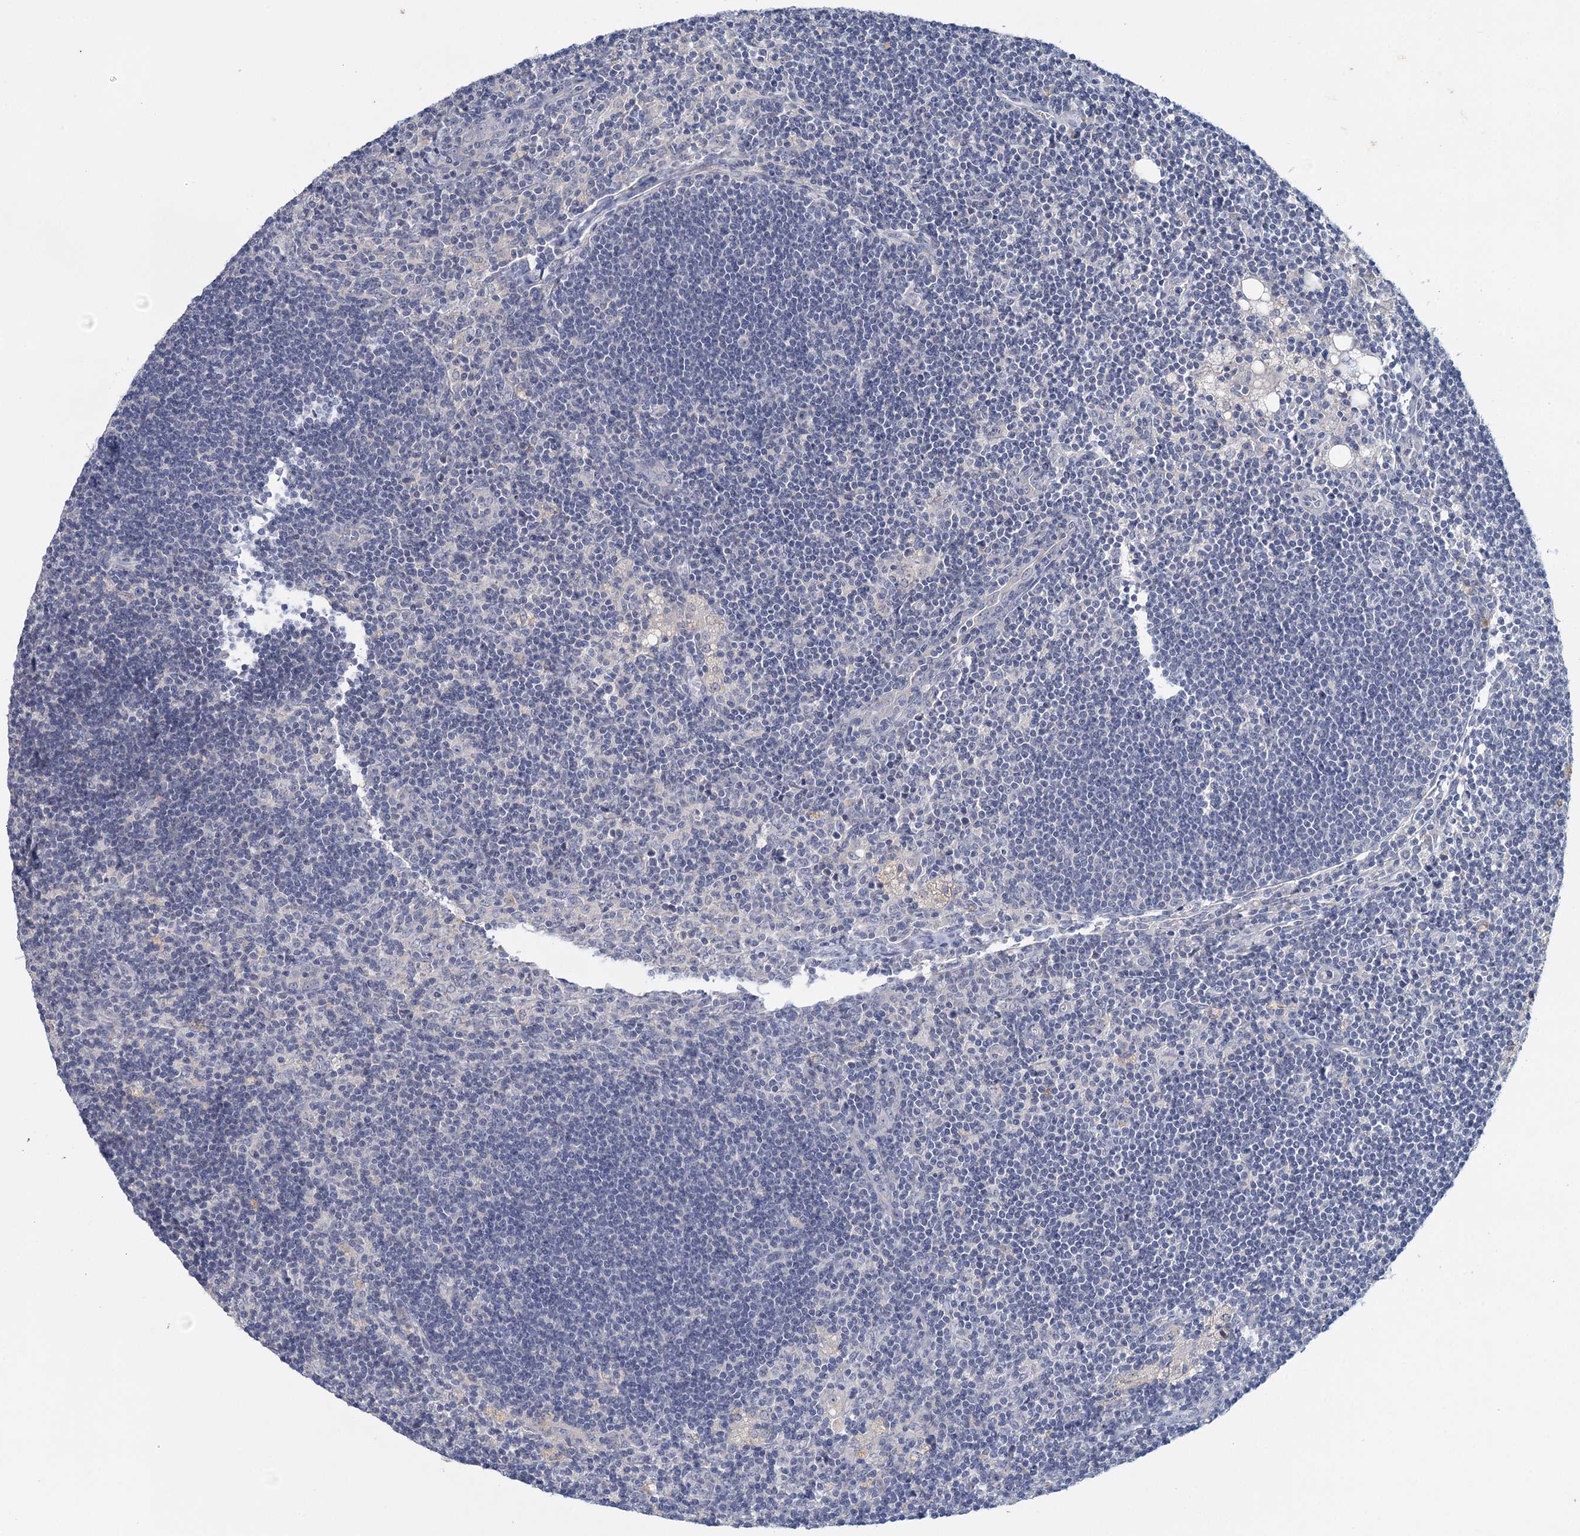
{"staining": {"intensity": "negative", "quantity": "none", "location": "none"}, "tissue": "lymph node", "cell_type": "Germinal center cells", "image_type": "normal", "snomed": [{"axis": "morphology", "description": "Normal tissue, NOS"}, {"axis": "topography", "description": "Lymph node"}], "caption": "This is a photomicrograph of IHC staining of benign lymph node, which shows no positivity in germinal center cells. (DAB IHC visualized using brightfield microscopy, high magnification).", "gene": "MYO7B", "patient": {"sex": "male", "age": 24}}